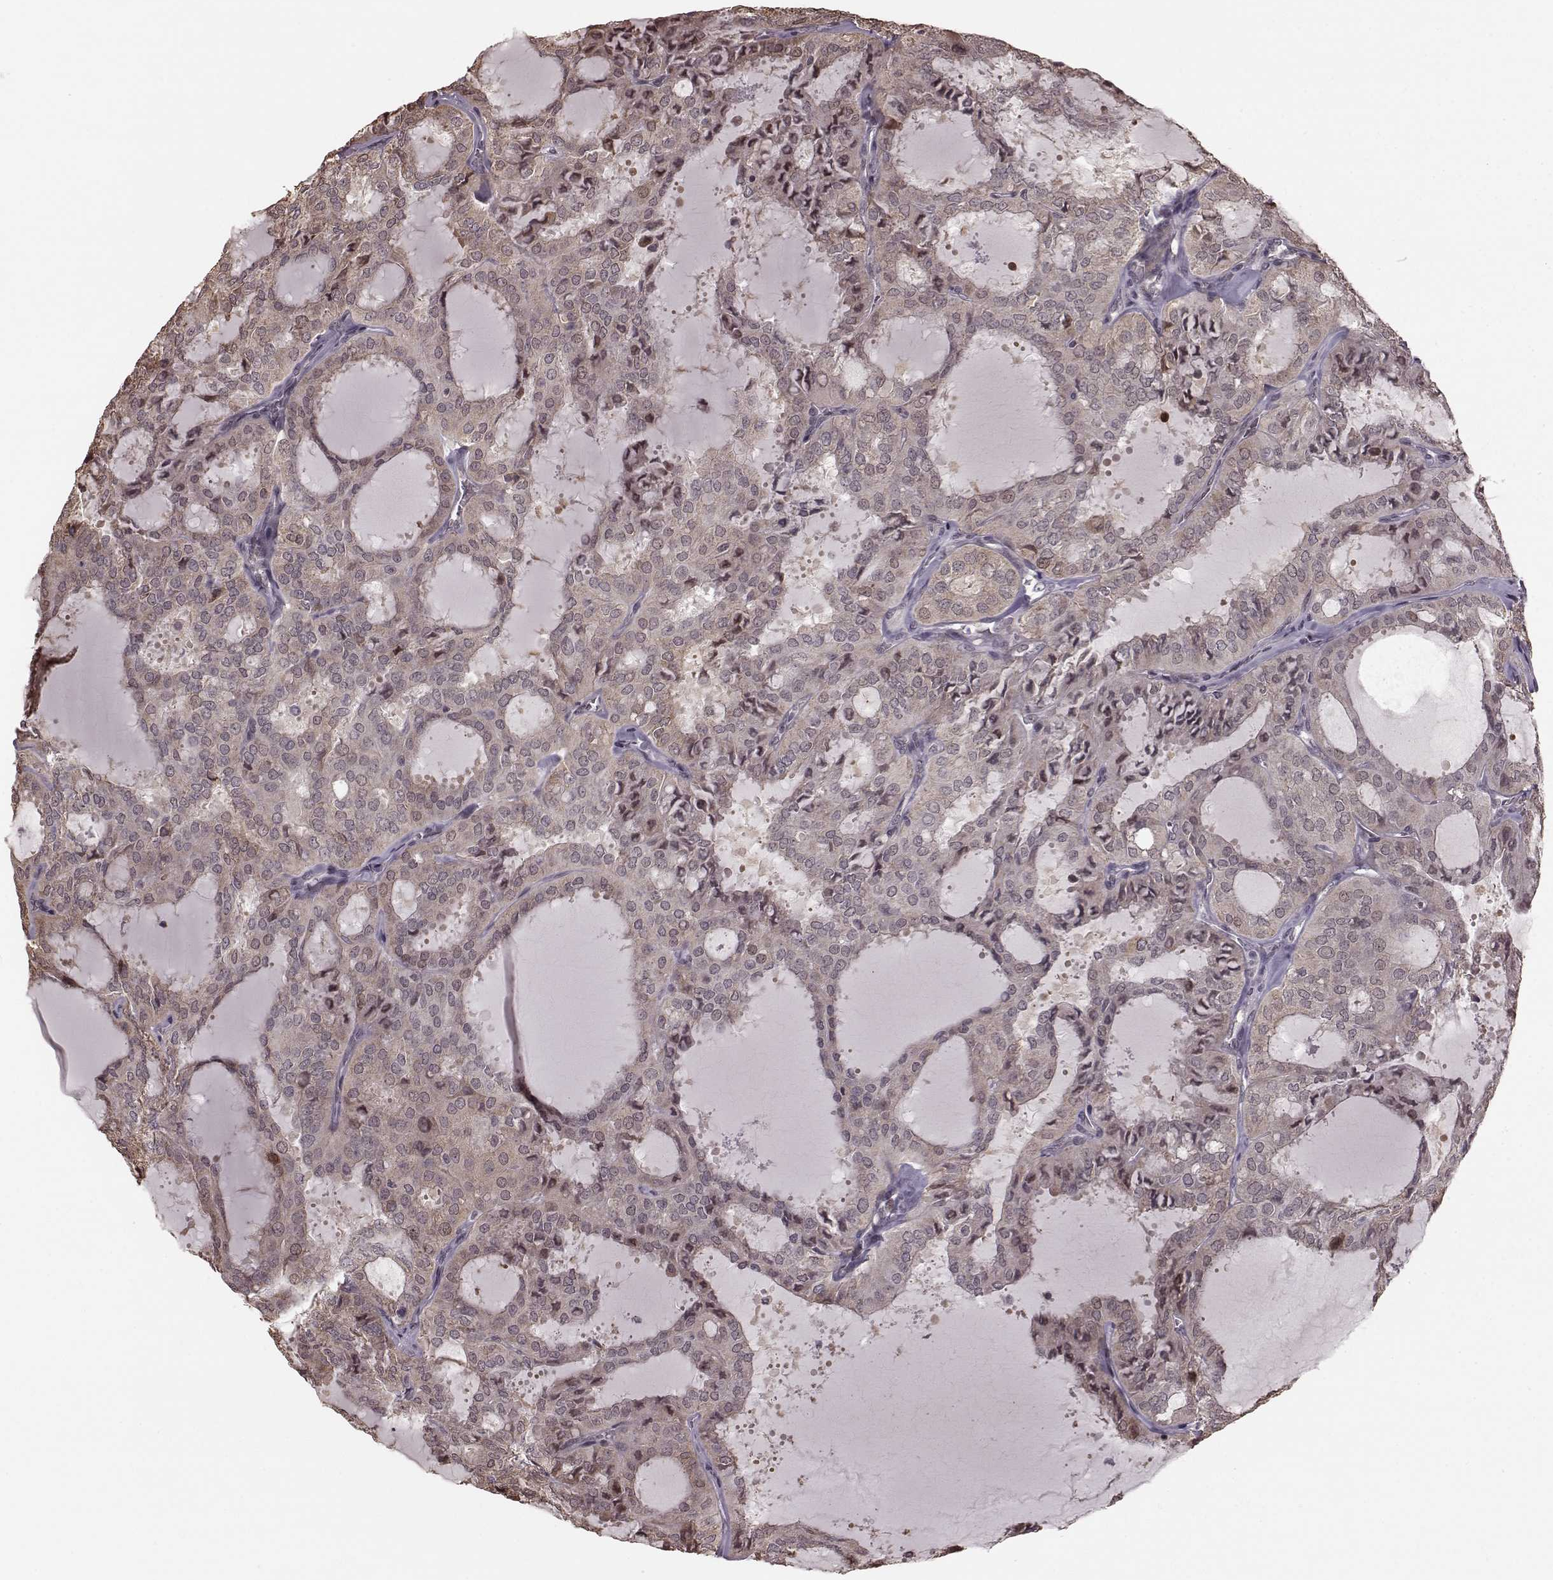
{"staining": {"intensity": "weak", "quantity": ">75%", "location": "cytoplasmic/membranous"}, "tissue": "thyroid cancer", "cell_type": "Tumor cells", "image_type": "cancer", "snomed": [{"axis": "morphology", "description": "Follicular adenoma carcinoma, NOS"}, {"axis": "topography", "description": "Thyroid gland"}], "caption": "Immunohistochemical staining of follicular adenoma carcinoma (thyroid) shows low levels of weak cytoplasmic/membranous expression in about >75% of tumor cells. (Brightfield microscopy of DAB IHC at high magnification).", "gene": "PLCB4", "patient": {"sex": "male", "age": 75}}